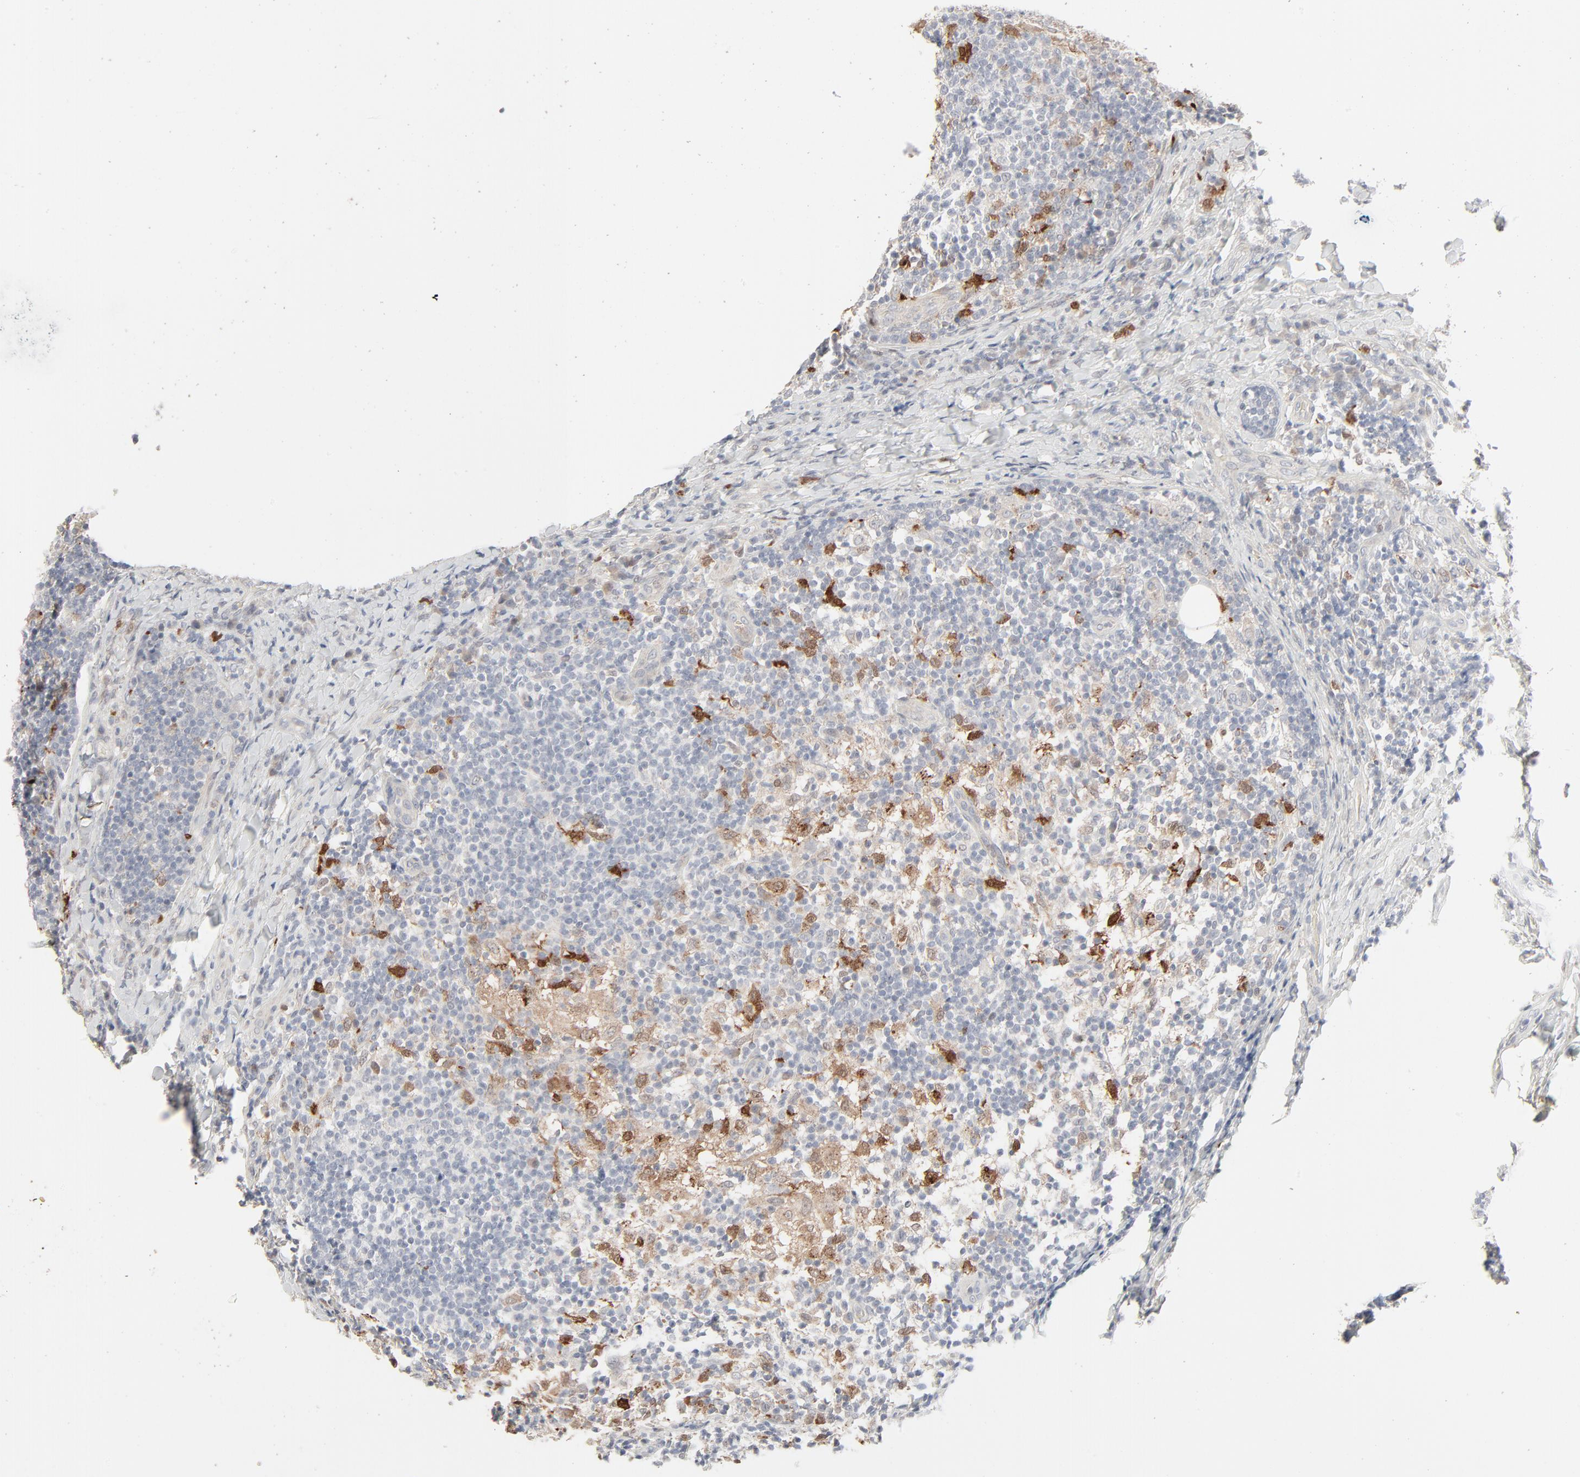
{"staining": {"intensity": "negative", "quantity": "none", "location": "none"}, "tissue": "lymph node", "cell_type": "Germinal center cells", "image_type": "normal", "snomed": [{"axis": "morphology", "description": "Normal tissue, NOS"}, {"axis": "morphology", "description": "Inflammation, NOS"}, {"axis": "topography", "description": "Lymph node"}], "caption": "High magnification brightfield microscopy of normal lymph node stained with DAB (brown) and counterstained with hematoxylin (blue): germinal center cells show no significant expression.", "gene": "LGALS2", "patient": {"sex": "male", "age": 46}}